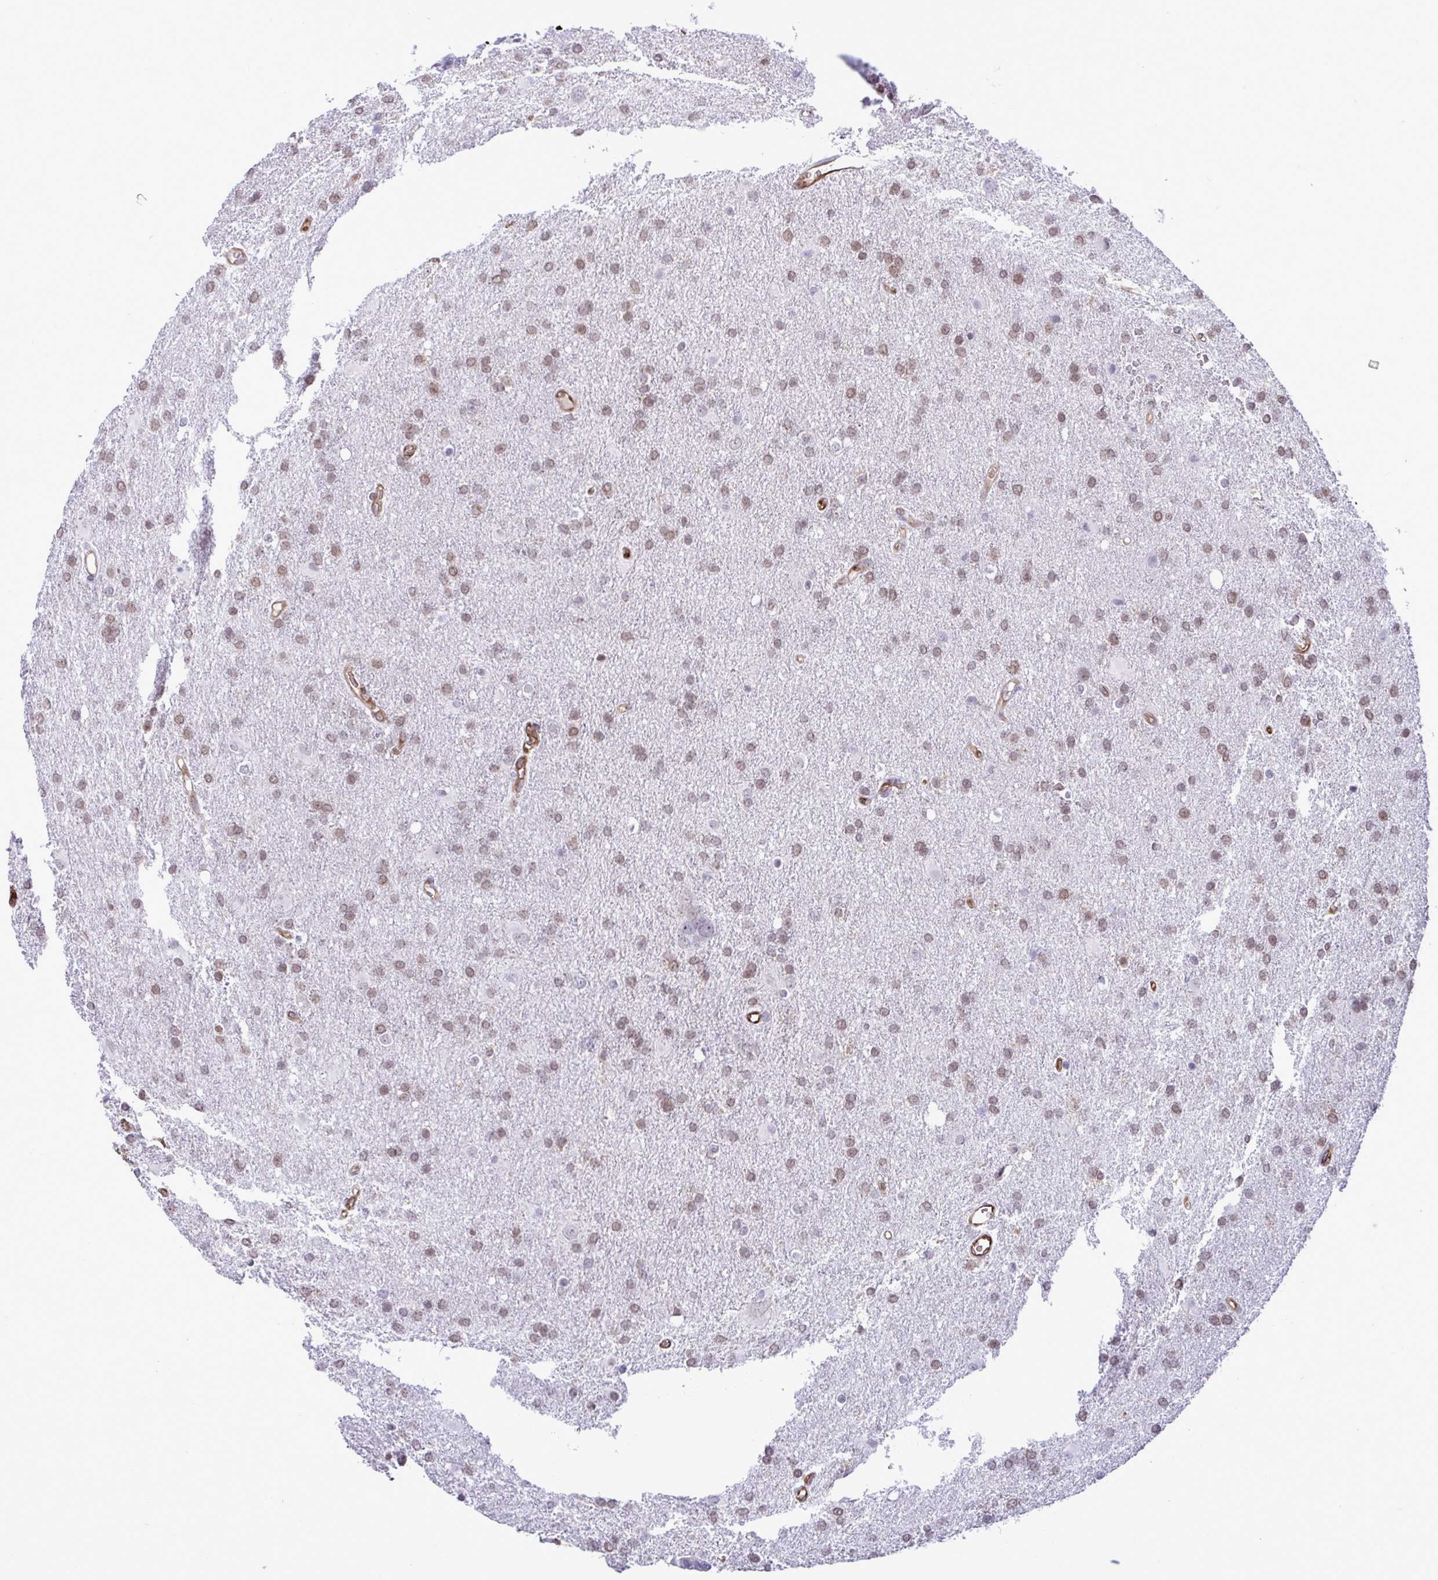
{"staining": {"intensity": "weak", "quantity": ">75%", "location": "nuclear"}, "tissue": "glioma", "cell_type": "Tumor cells", "image_type": "cancer", "snomed": [{"axis": "morphology", "description": "Glioma, malignant, Low grade"}, {"axis": "topography", "description": "Brain"}], "caption": "The photomicrograph reveals a brown stain indicating the presence of a protein in the nuclear of tumor cells in glioma.", "gene": "EML1", "patient": {"sex": "male", "age": 66}}